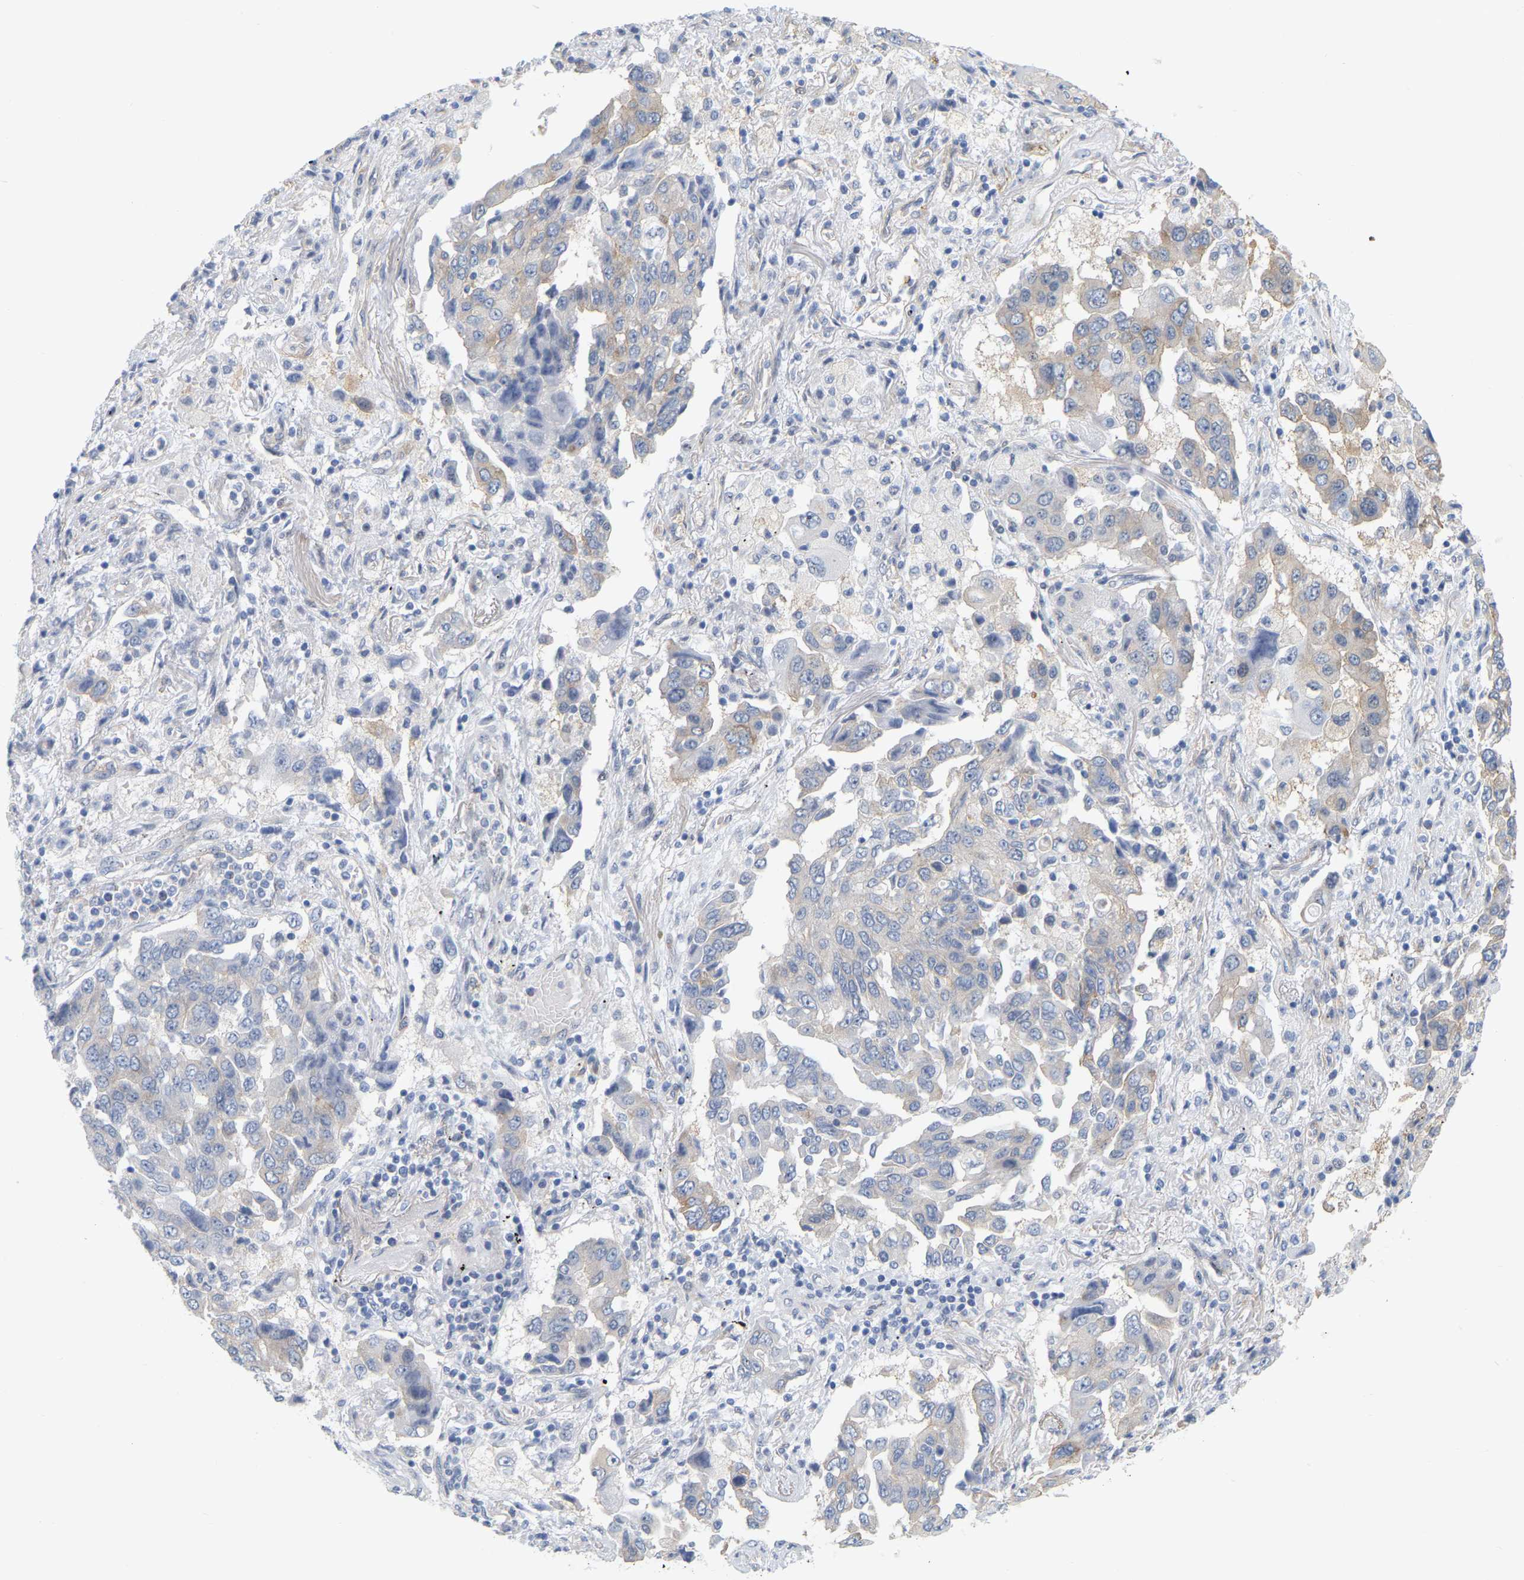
{"staining": {"intensity": "weak", "quantity": "<25%", "location": "cytoplasmic/membranous"}, "tissue": "lung cancer", "cell_type": "Tumor cells", "image_type": "cancer", "snomed": [{"axis": "morphology", "description": "Adenocarcinoma, NOS"}, {"axis": "topography", "description": "Lung"}], "caption": "The photomicrograph displays no staining of tumor cells in lung cancer.", "gene": "RAPH1", "patient": {"sex": "female", "age": 65}}